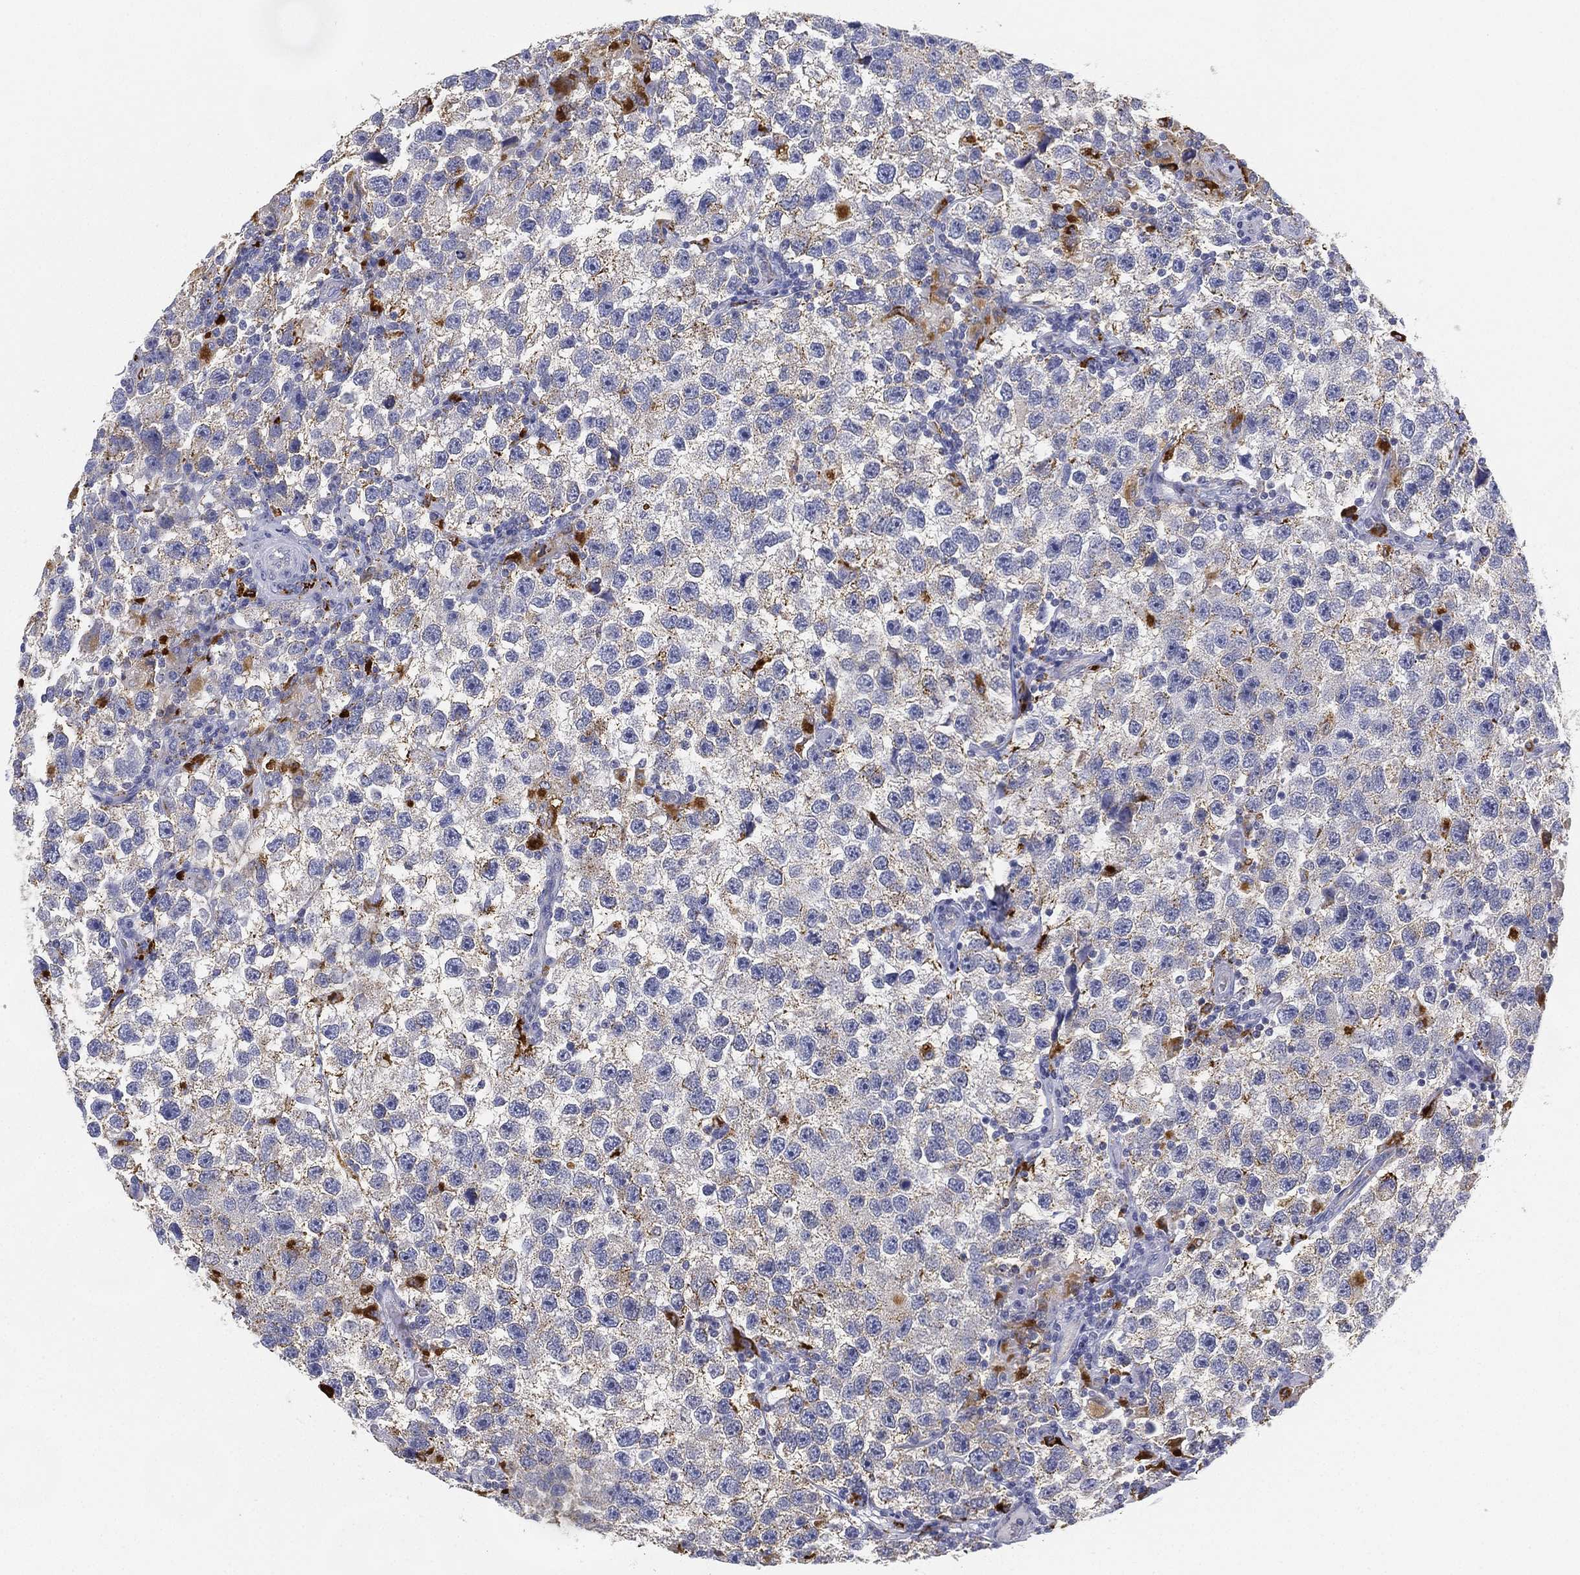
{"staining": {"intensity": "weak", "quantity": "25%-75%", "location": "cytoplasmic/membranous"}, "tissue": "testis cancer", "cell_type": "Tumor cells", "image_type": "cancer", "snomed": [{"axis": "morphology", "description": "Seminoma, NOS"}, {"axis": "topography", "description": "Testis"}], "caption": "Immunohistochemical staining of testis cancer exhibits low levels of weak cytoplasmic/membranous protein positivity in approximately 25%-75% of tumor cells.", "gene": "NPC2", "patient": {"sex": "male", "age": 26}}